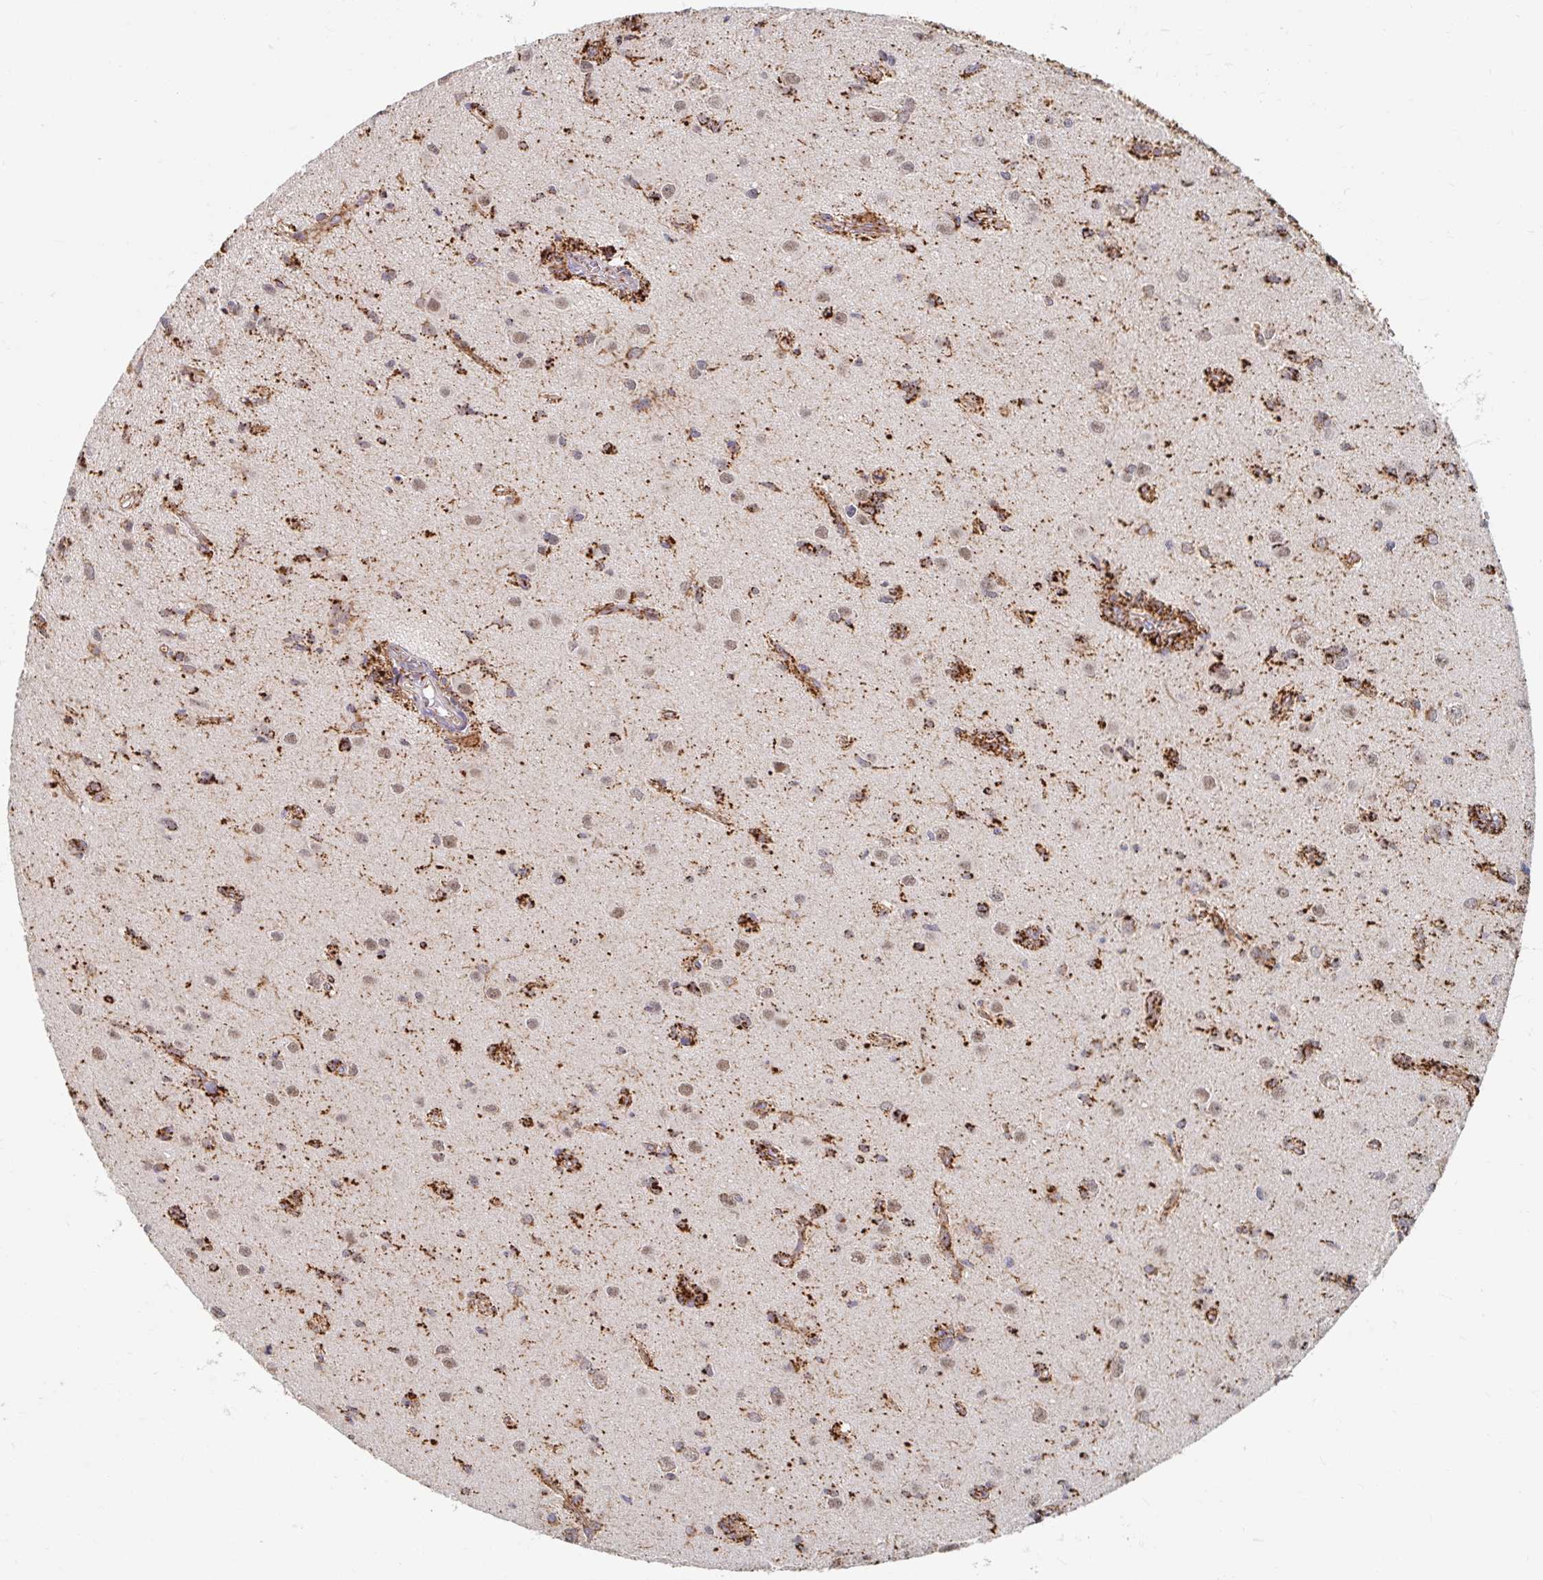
{"staining": {"intensity": "weak", "quantity": ">75%", "location": "nuclear"}, "tissue": "glioma", "cell_type": "Tumor cells", "image_type": "cancer", "snomed": [{"axis": "morphology", "description": "Glioma, malignant, High grade"}, {"axis": "topography", "description": "Brain"}], "caption": "Weak nuclear staining for a protein is seen in about >75% of tumor cells of glioma using immunohistochemistry.", "gene": "MAVS", "patient": {"sex": "male", "age": 67}}